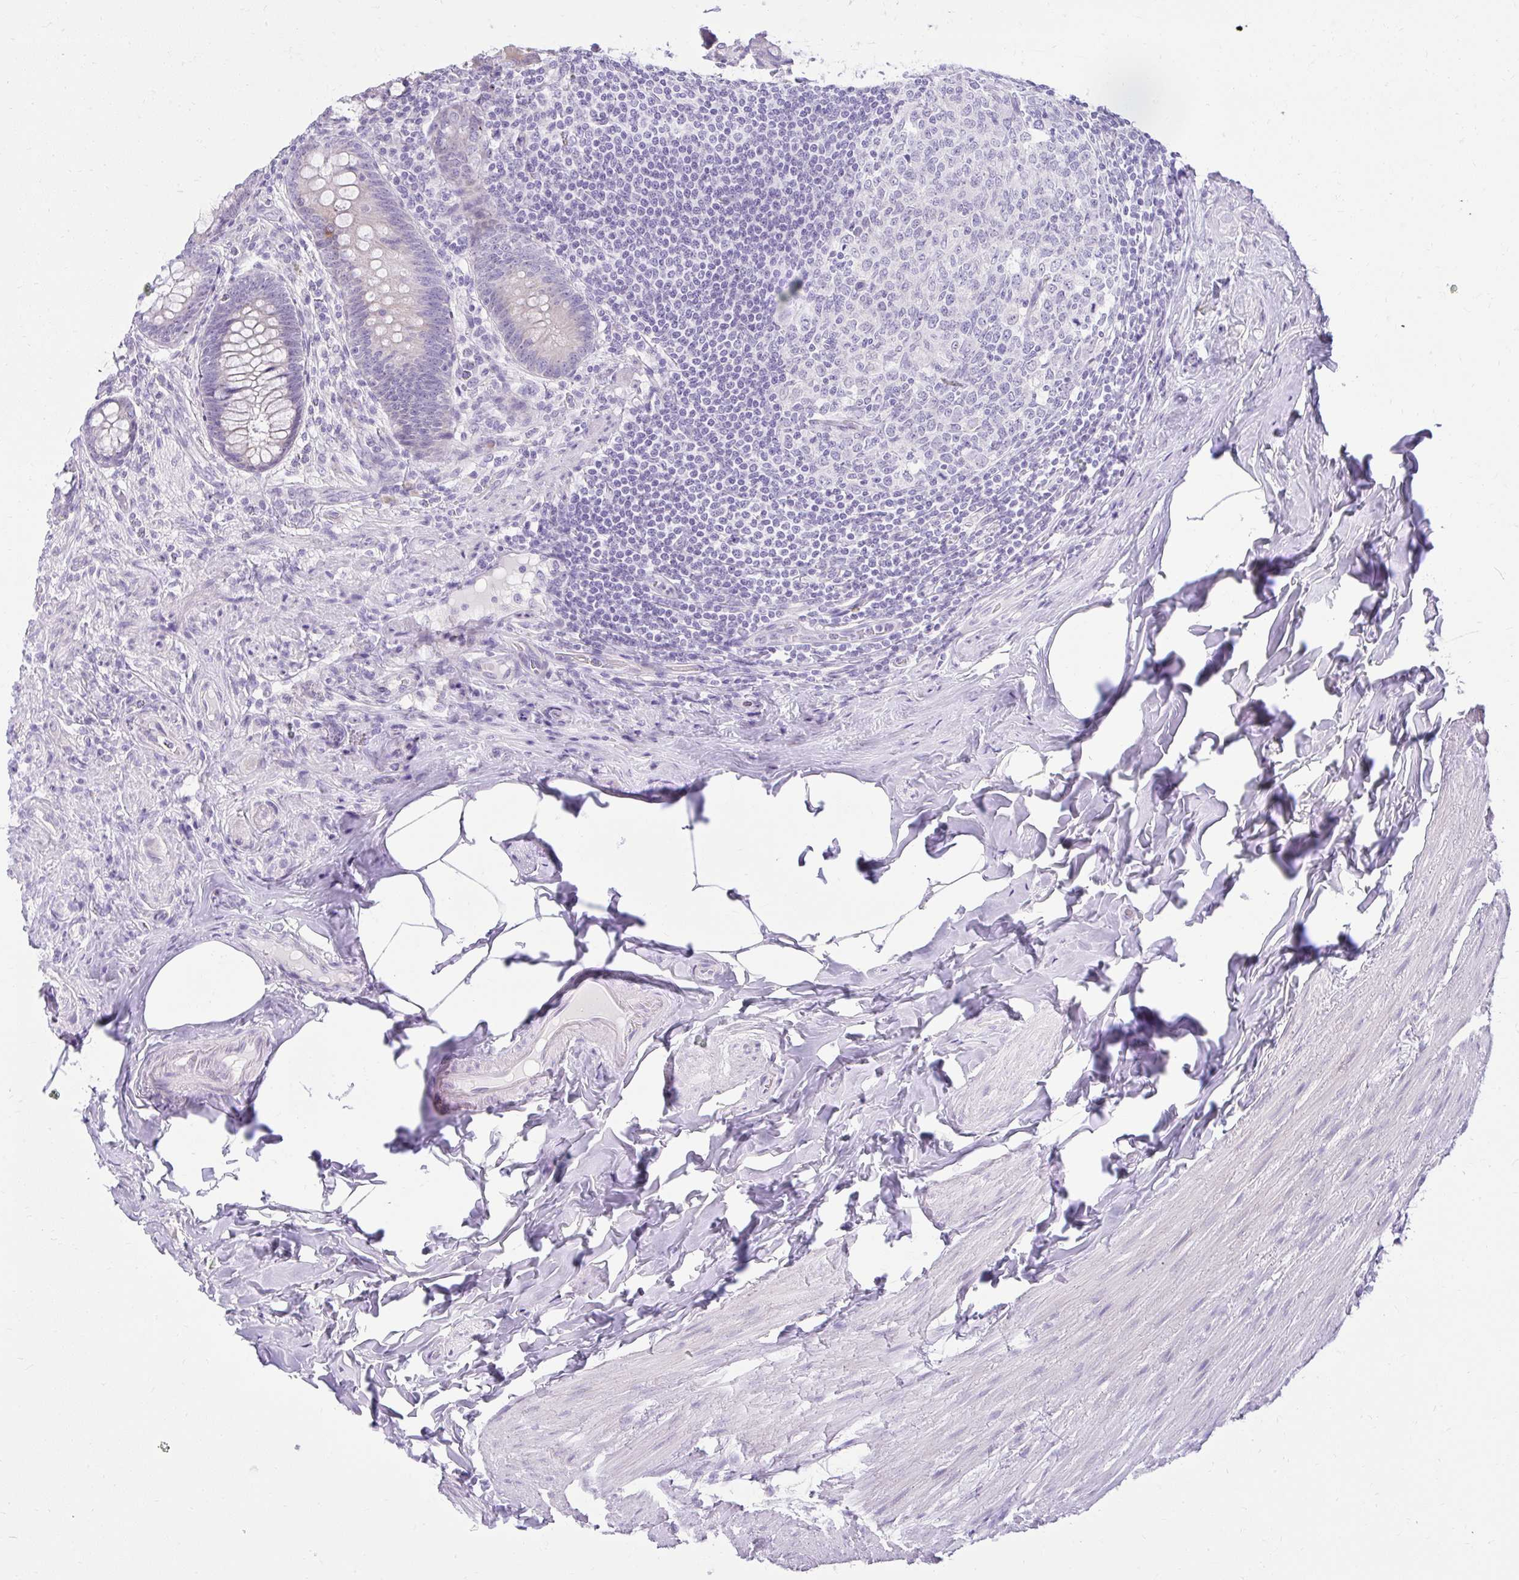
{"staining": {"intensity": "negative", "quantity": "none", "location": "none"}, "tissue": "appendix", "cell_type": "Glandular cells", "image_type": "normal", "snomed": [{"axis": "morphology", "description": "Normal tissue, NOS"}, {"axis": "topography", "description": "Appendix"}], "caption": "Glandular cells show no significant staining in benign appendix.", "gene": "PRAP1", "patient": {"sex": "male", "age": 71}}